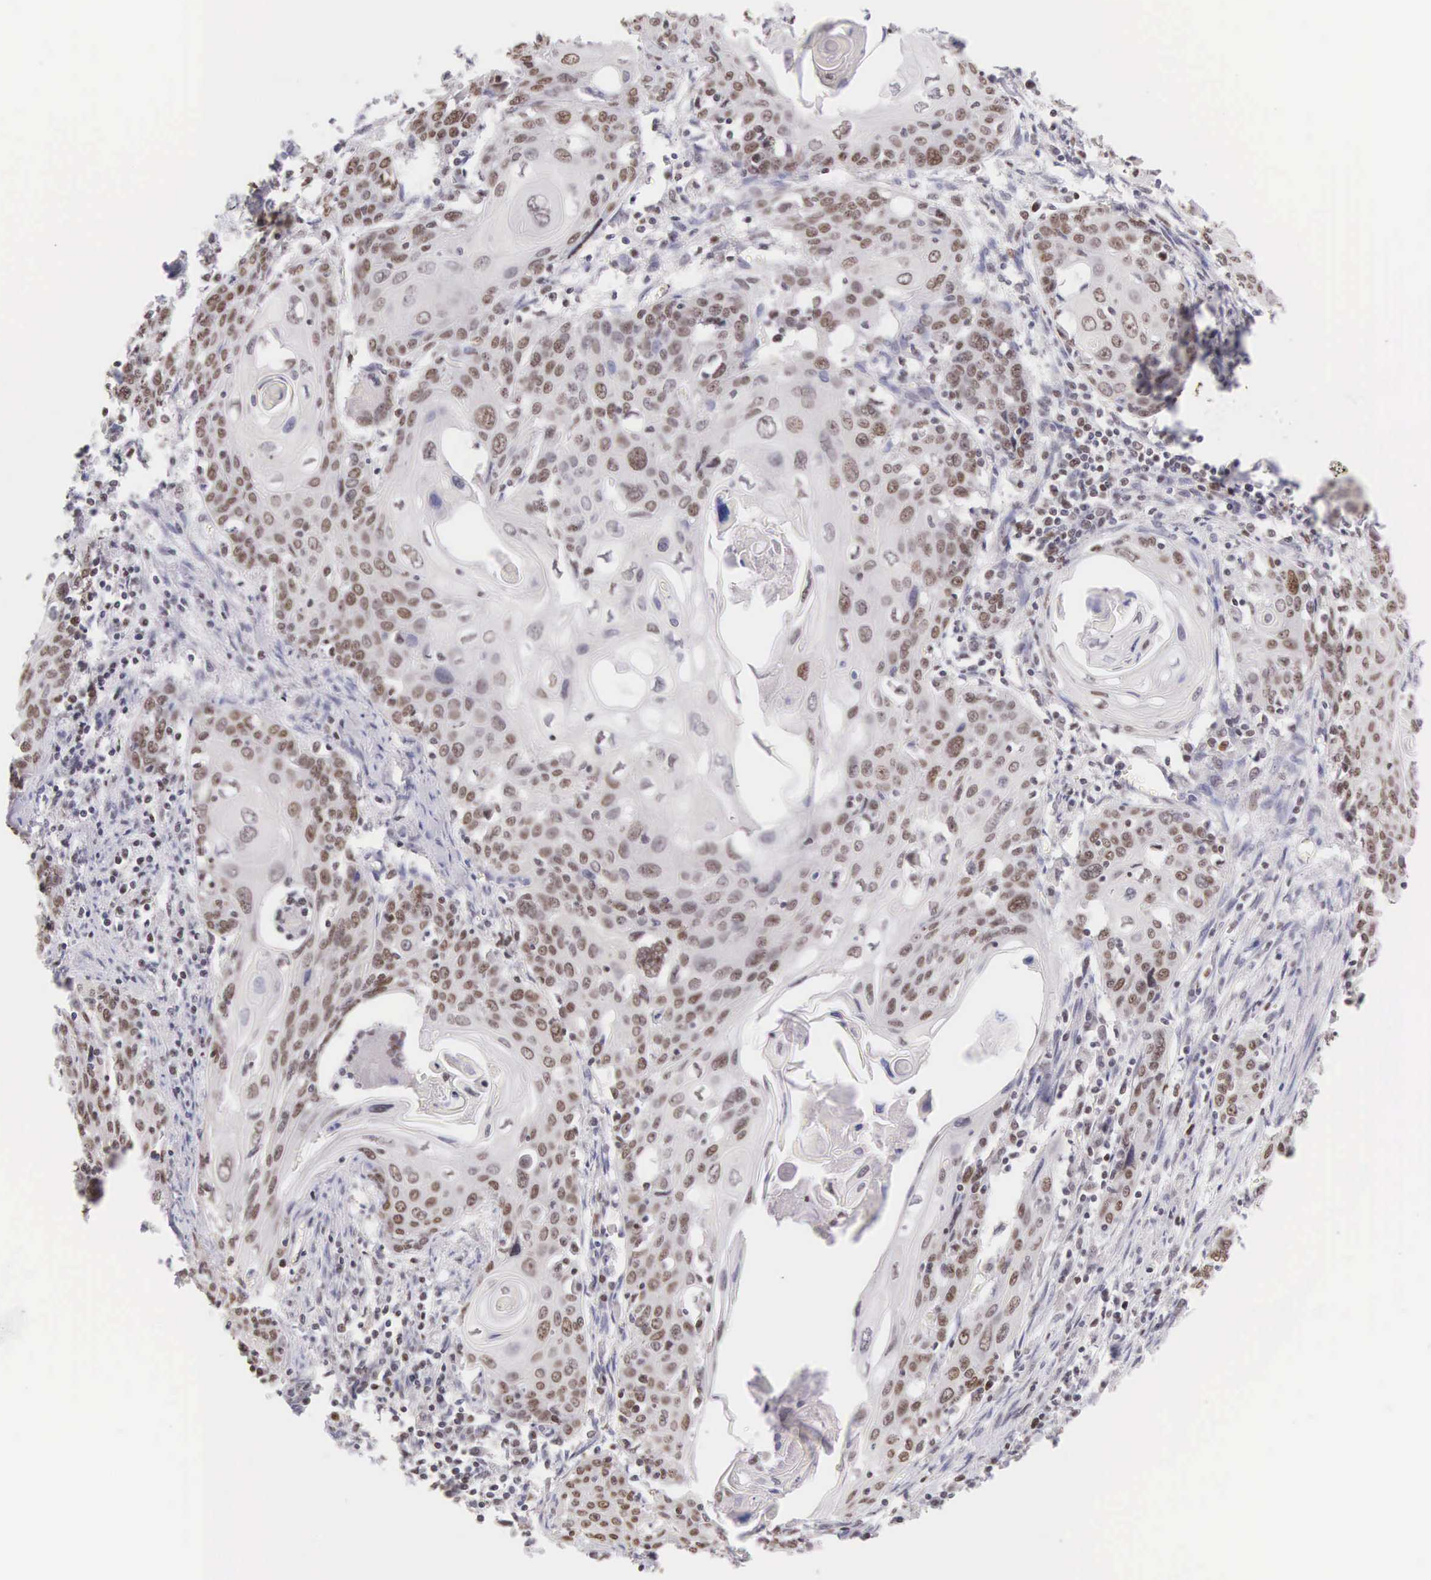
{"staining": {"intensity": "moderate", "quantity": "25%-75%", "location": "nuclear"}, "tissue": "cervical cancer", "cell_type": "Tumor cells", "image_type": "cancer", "snomed": [{"axis": "morphology", "description": "Squamous cell carcinoma, NOS"}, {"axis": "topography", "description": "Cervix"}], "caption": "High-magnification brightfield microscopy of cervical cancer stained with DAB (3,3'-diaminobenzidine) (brown) and counterstained with hematoxylin (blue). tumor cells exhibit moderate nuclear expression is appreciated in about25%-75% of cells. The staining was performed using DAB (3,3'-diaminobenzidine) to visualize the protein expression in brown, while the nuclei were stained in blue with hematoxylin (Magnification: 20x).", "gene": "VRK1", "patient": {"sex": "female", "age": 54}}